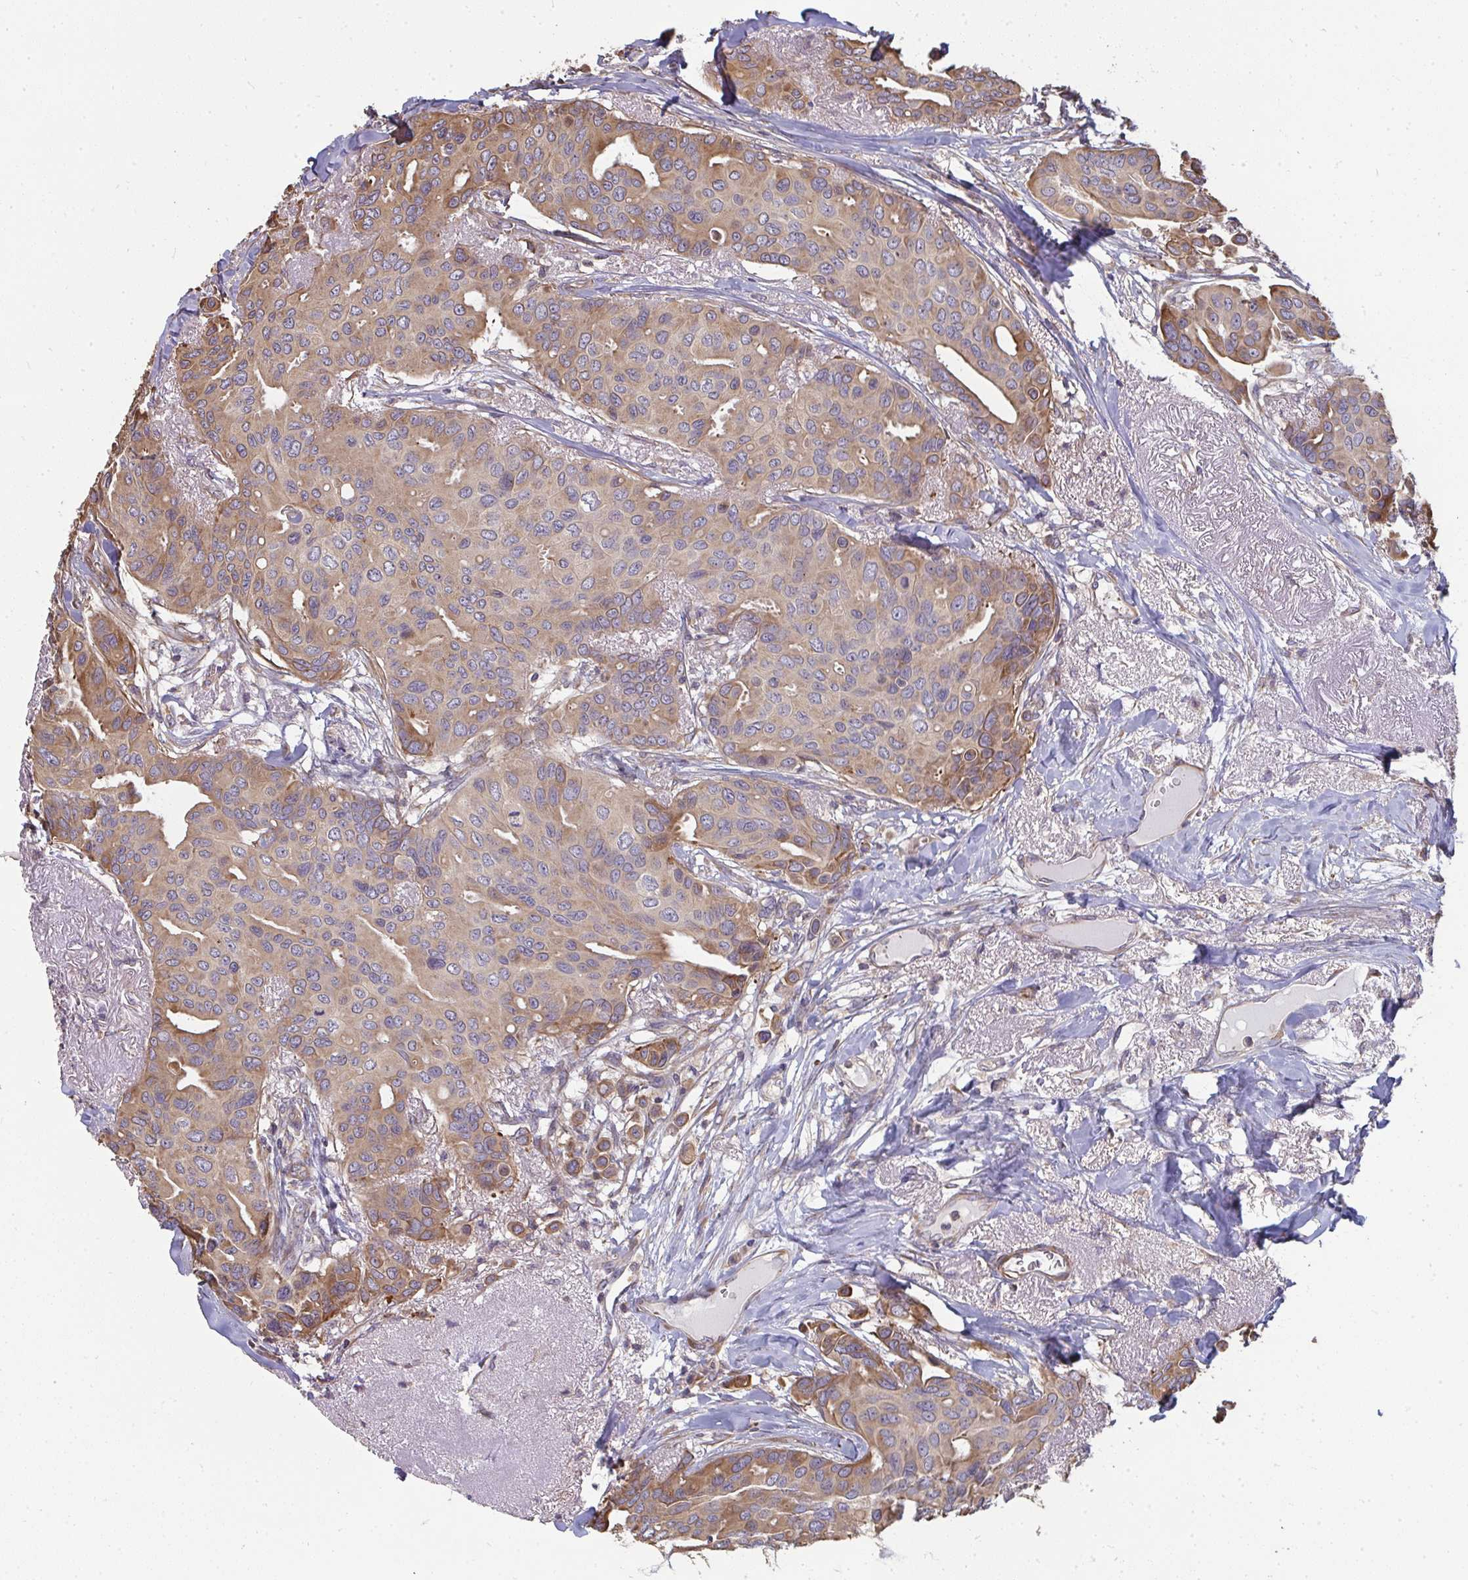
{"staining": {"intensity": "moderate", "quantity": ">75%", "location": "cytoplasmic/membranous"}, "tissue": "breast cancer", "cell_type": "Tumor cells", "image_type": "cancer", "snomed": [{"axis": "morphology", "description": "Duct carcinoma"}, {"axis": "topography", "description": "Breast"}], "caption": "Protein expression analysis of human breast cancer reveals moderate cytoplasmic/membranous staining in about >75% of tumor cells.", "gene": "ZFYVE28", "patient": {"sex": "female", "age": 54}}